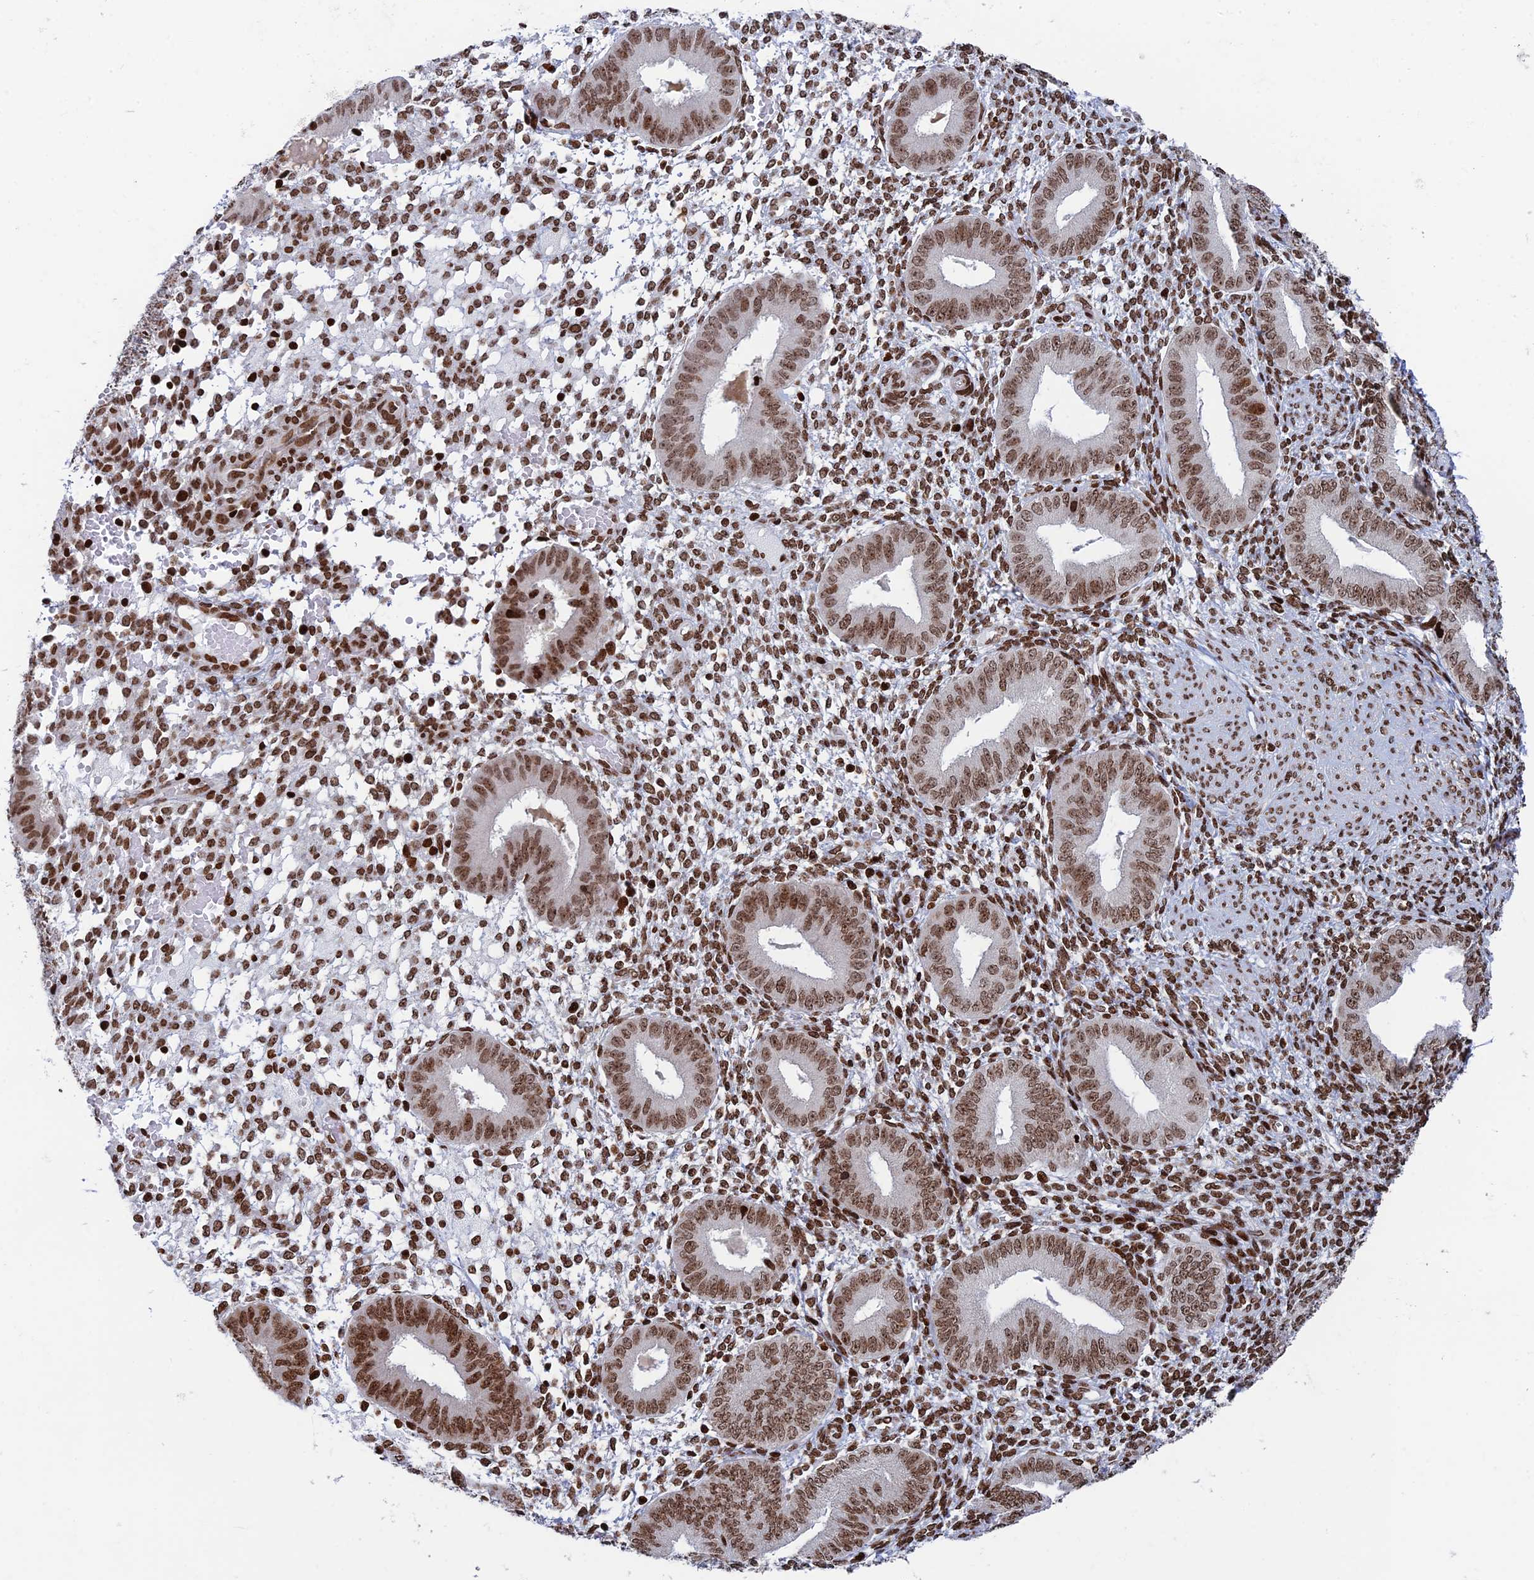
{"staining": {"intensity": "moderate", "quantity": ">75%", "location": "nuclear"}, "tissue": "endometrium", "cell_type": "Cells in endometrial stroma", "image_type": "normal", "snomed": [{"axis": "morphology", "description": "Normal tissue, NOS"}, {"axis": "topography", "description": "Endometrium"}], "caption": "Unremarkable endometrium shows moderate nuclear expression in approximately >75% of cells in endometrial stroma, visualized by immunohistochemistry. The staining is performed using DAB brown chromogen to label protein expression. The nuclei are counter-stained blue using hematoxylin.", "gene": "RPAP1", "patient": {"sex": "female", "age": 49}}